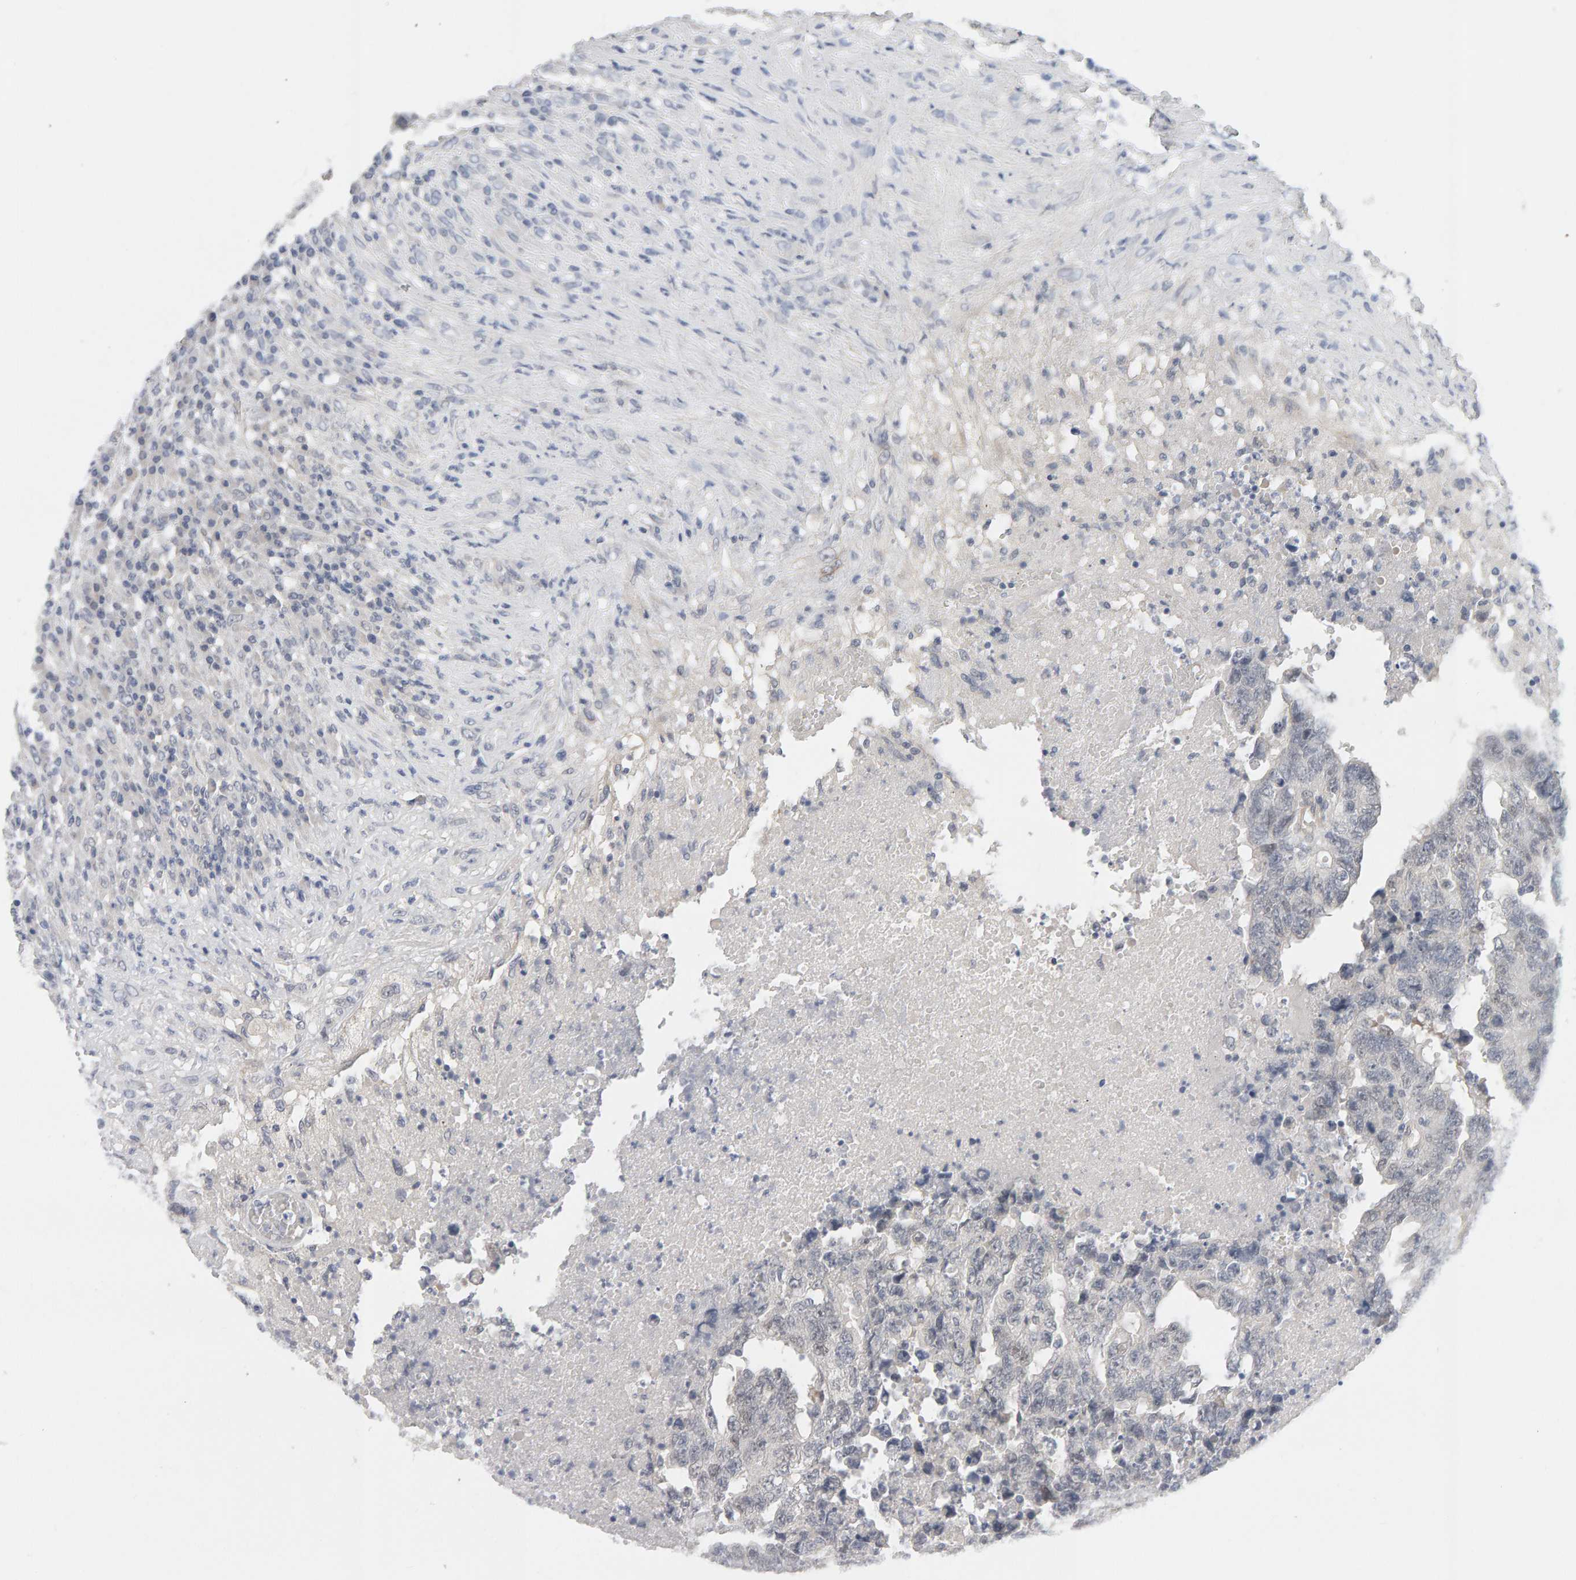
{"staining": {"intensity": "negative", "quantity": "none", "location": "none"}, "tissue": "testis cancer", "cell_type": "Tumor cells", "image_type": "cancer", "snomed": [{"axis": "morphology", "description": "Necrosis, NOS"}, {"axis": "morphology", "description": "Carcinoma, Embryonal, NOS"}, {"axis": "topography", "description": "Testis"}], "caption": "Tumor cells are negative for protein expression in human testis cancer.", "gene": "HNF4A", "patient": {"sex": "male", "age": 19}}